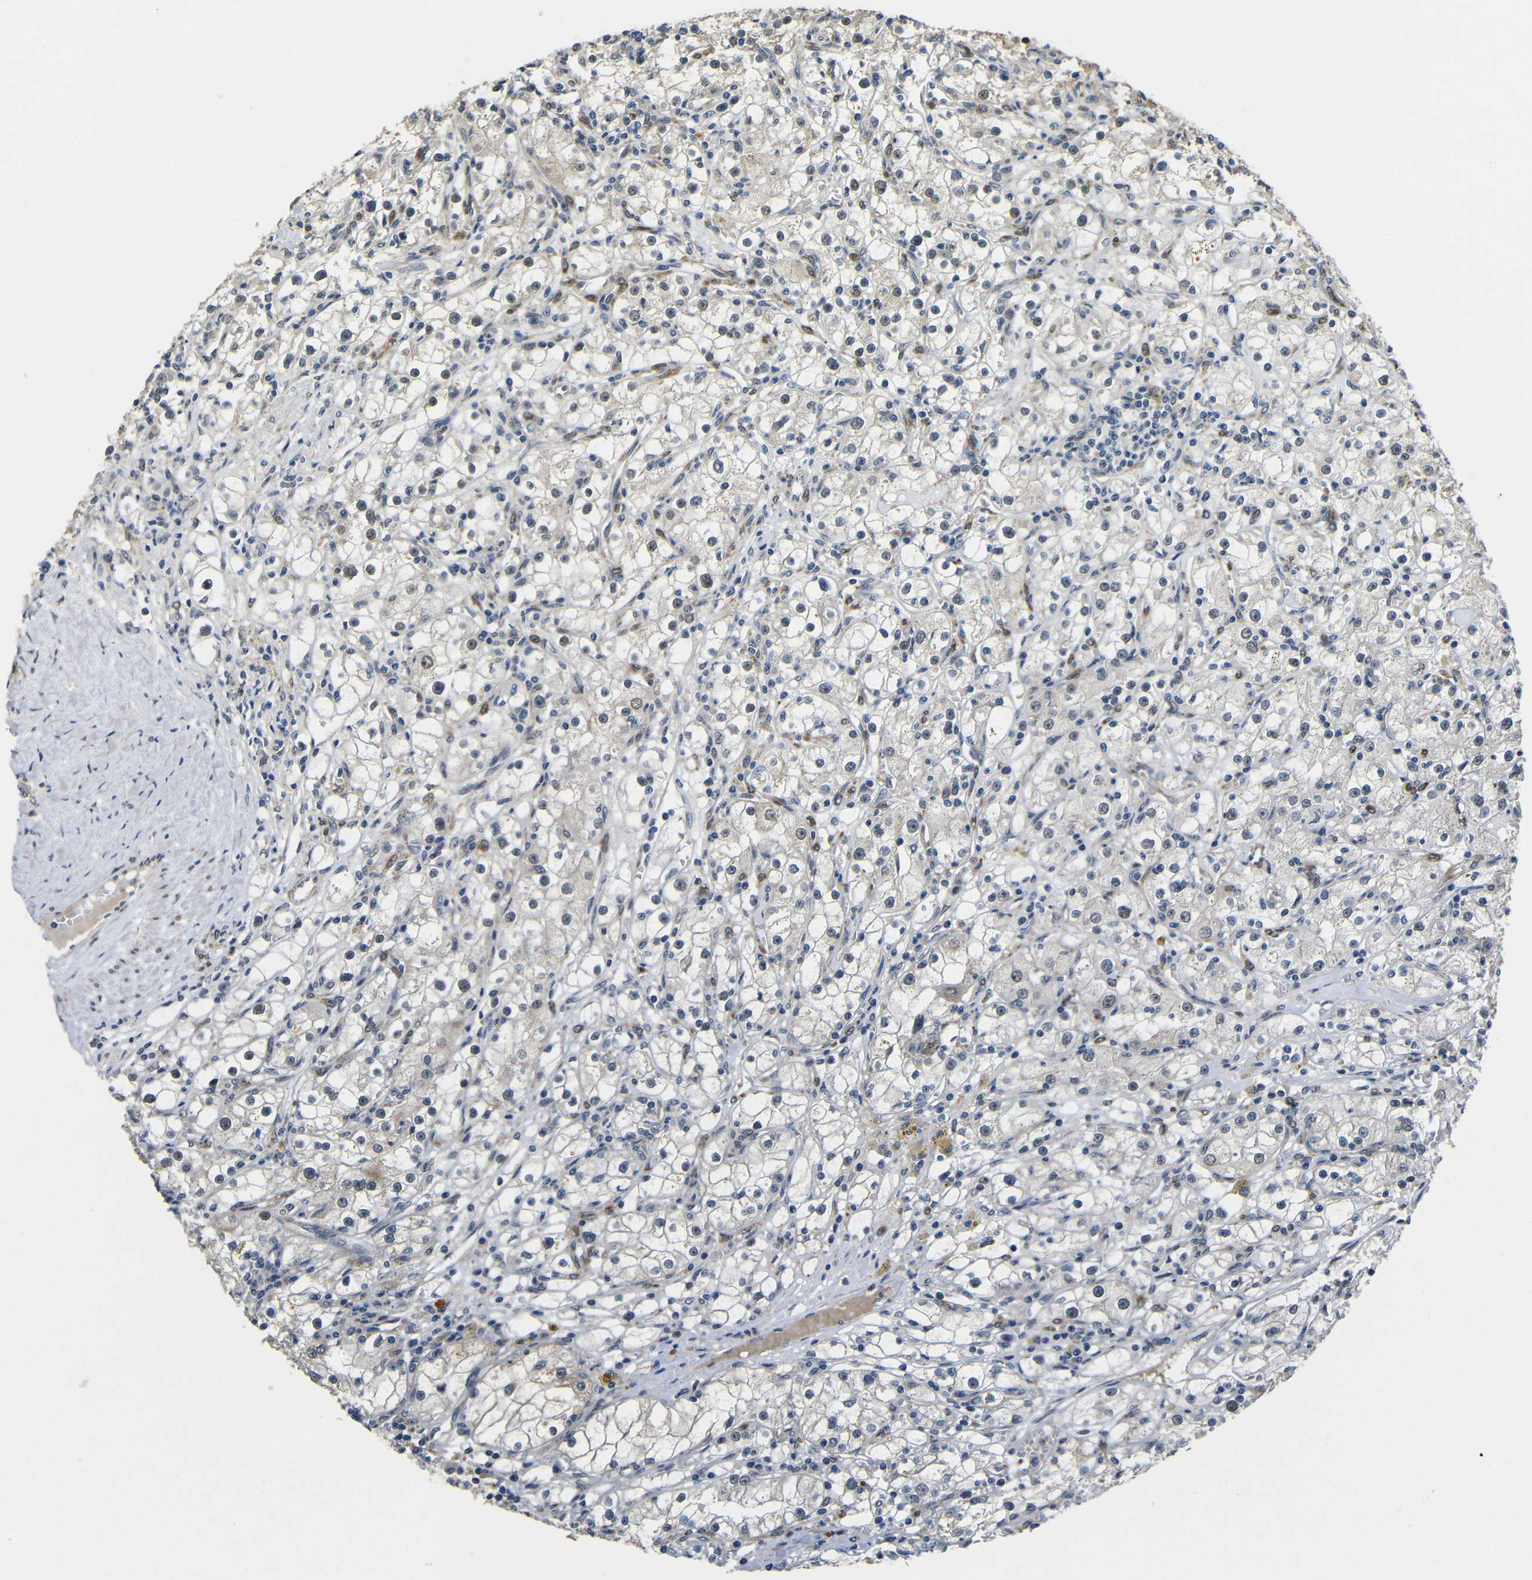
{"staining": {"intensity": "moderate", "quantity": "<25%", "location": "cytoplasmic/membranous"}, "tissue": "renal cancer", "cell_type": "Tumor cells", "image_type": "cancer", "snomed": [{"axis": "morphology", "description": "Adenocarcinoma, NOS"}, {"axis": "topography", "description": "Kidney"}], "caption": "Adenocarcinoma (renal) stained with DAB (3,3'-diaminobenzidine) immunohistochemistry (IHC) exhibits low levels of moderate cytoplasmic/membranous positivity in about <25% of tumor cells.", "gene": "FAM172A", "patient": {"sex": "male", "age": 56}}